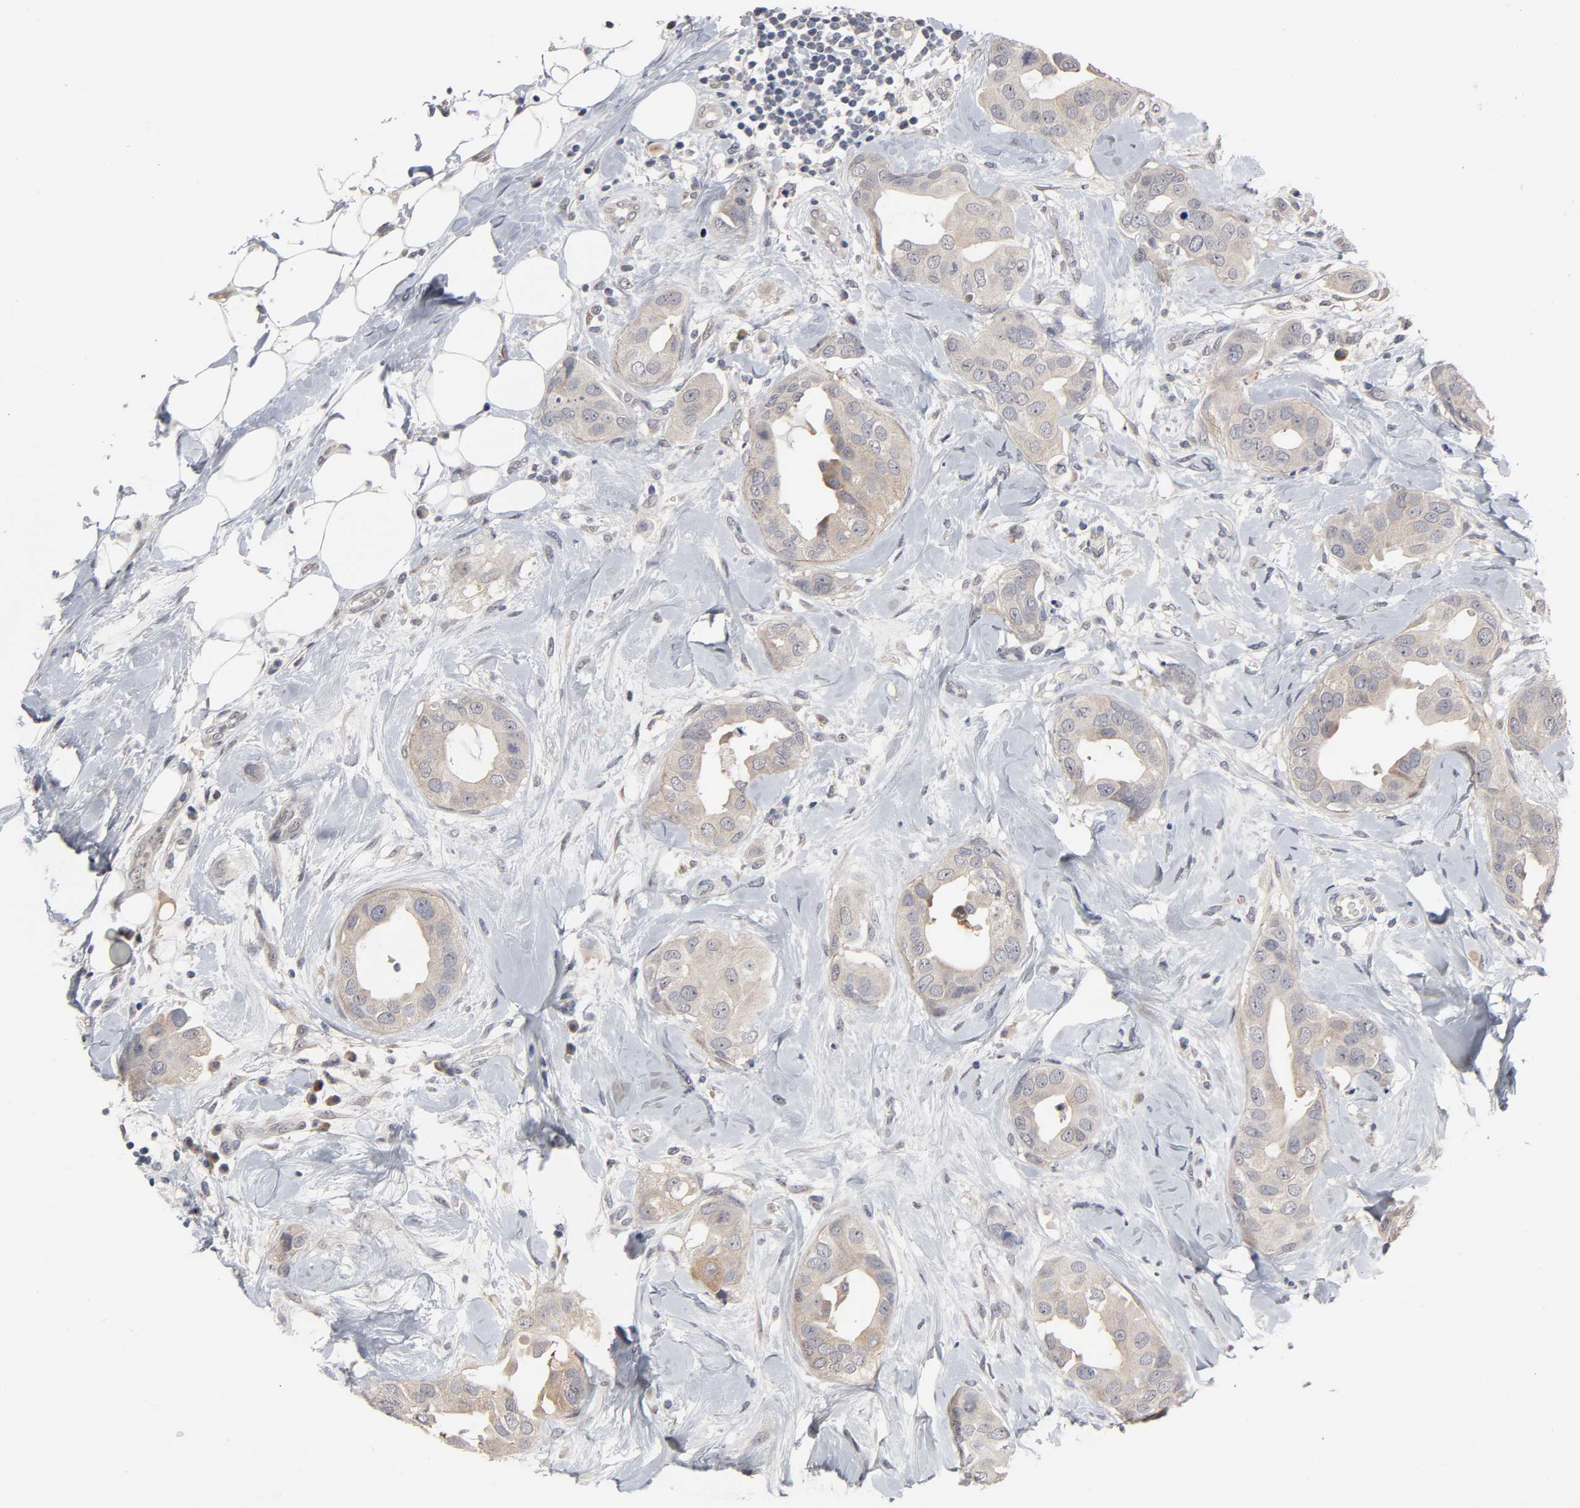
{"staining": {"intensity": "moderate", "quantity": ">75%", "location": "cytoplasmic/membranous"}, "tissue": "breast cancer", "cell_type": "Tumor cells", "image_type": "cancer", "snomed": [{"axis": "morphology", "description": "Duct carcinoma"}, {"axis": "topography", "description": "Breast"}], "caption": "Infiltrating ductal carcinoma (breast) stained with a brown dye reveals moderate cytoplasmic/membranous positive expression in about >75% of tumor cells.", "gene": "HNF4A", "patient": {"sex": "female", "age": 40}}